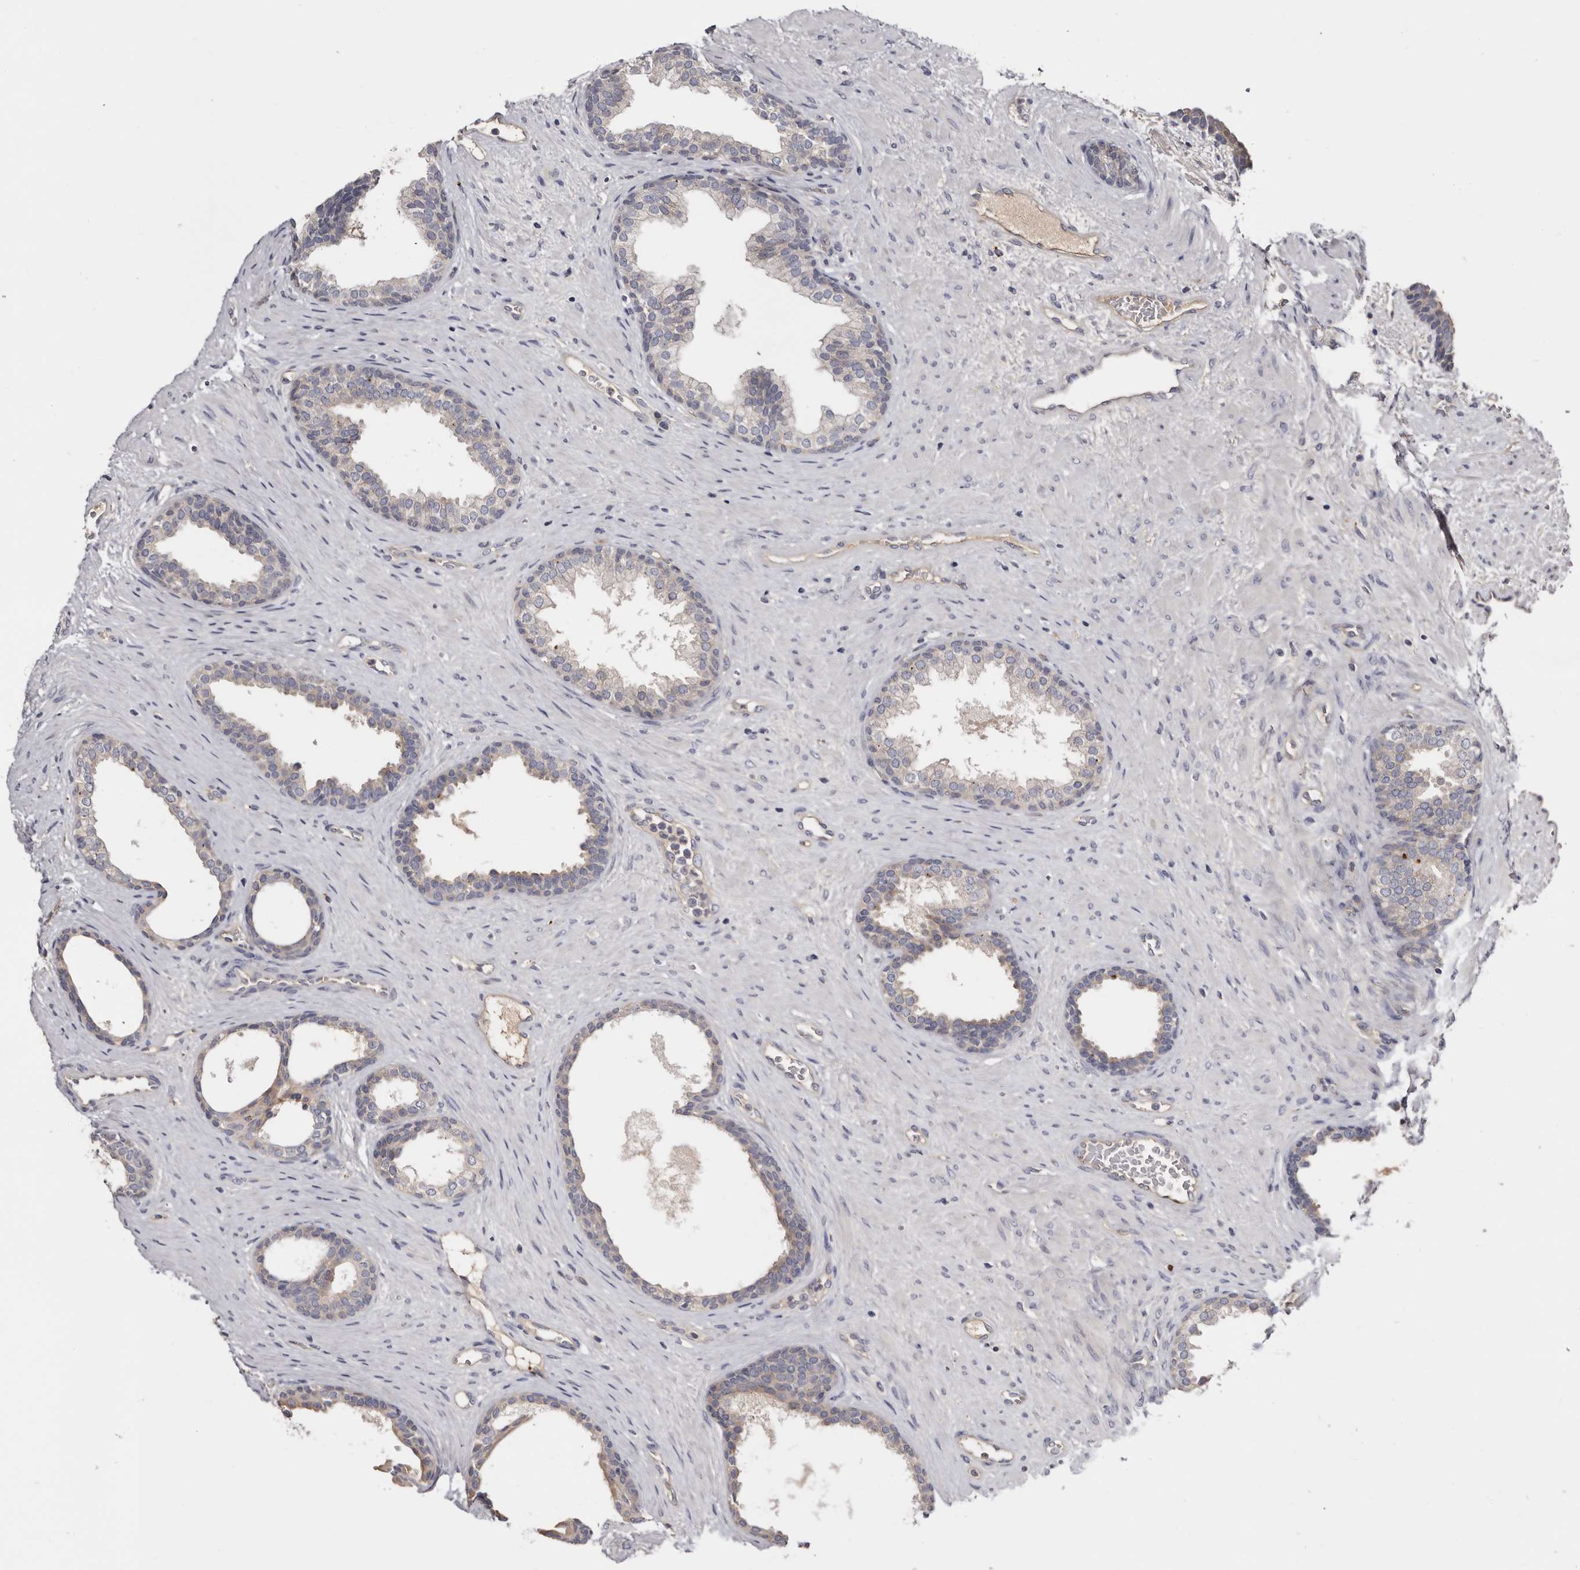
{"staining": {"intensity": "moderate", "quantity": "<25%", "location": "cytoplasmic/membranous"}, "tissue": "prostate", "cell_type": "Glandular cells", "image_type": "normal", "snomed": [{"axis": "morphology", "description": "Normal tissue, NOS"}, {"axis": "topography", "description": "Prostate"}], "caption": "DAB (3,3'-diaminobenzidine) immunohistochemical staining of unremarkable prostate shows moderate cytoplasmic/membranous protein positivity in approximately <25% of glandular cells. Nuclei are stained in blue.", "gene": "INKA2", "patient": {"sex": "male", "age": 76}}